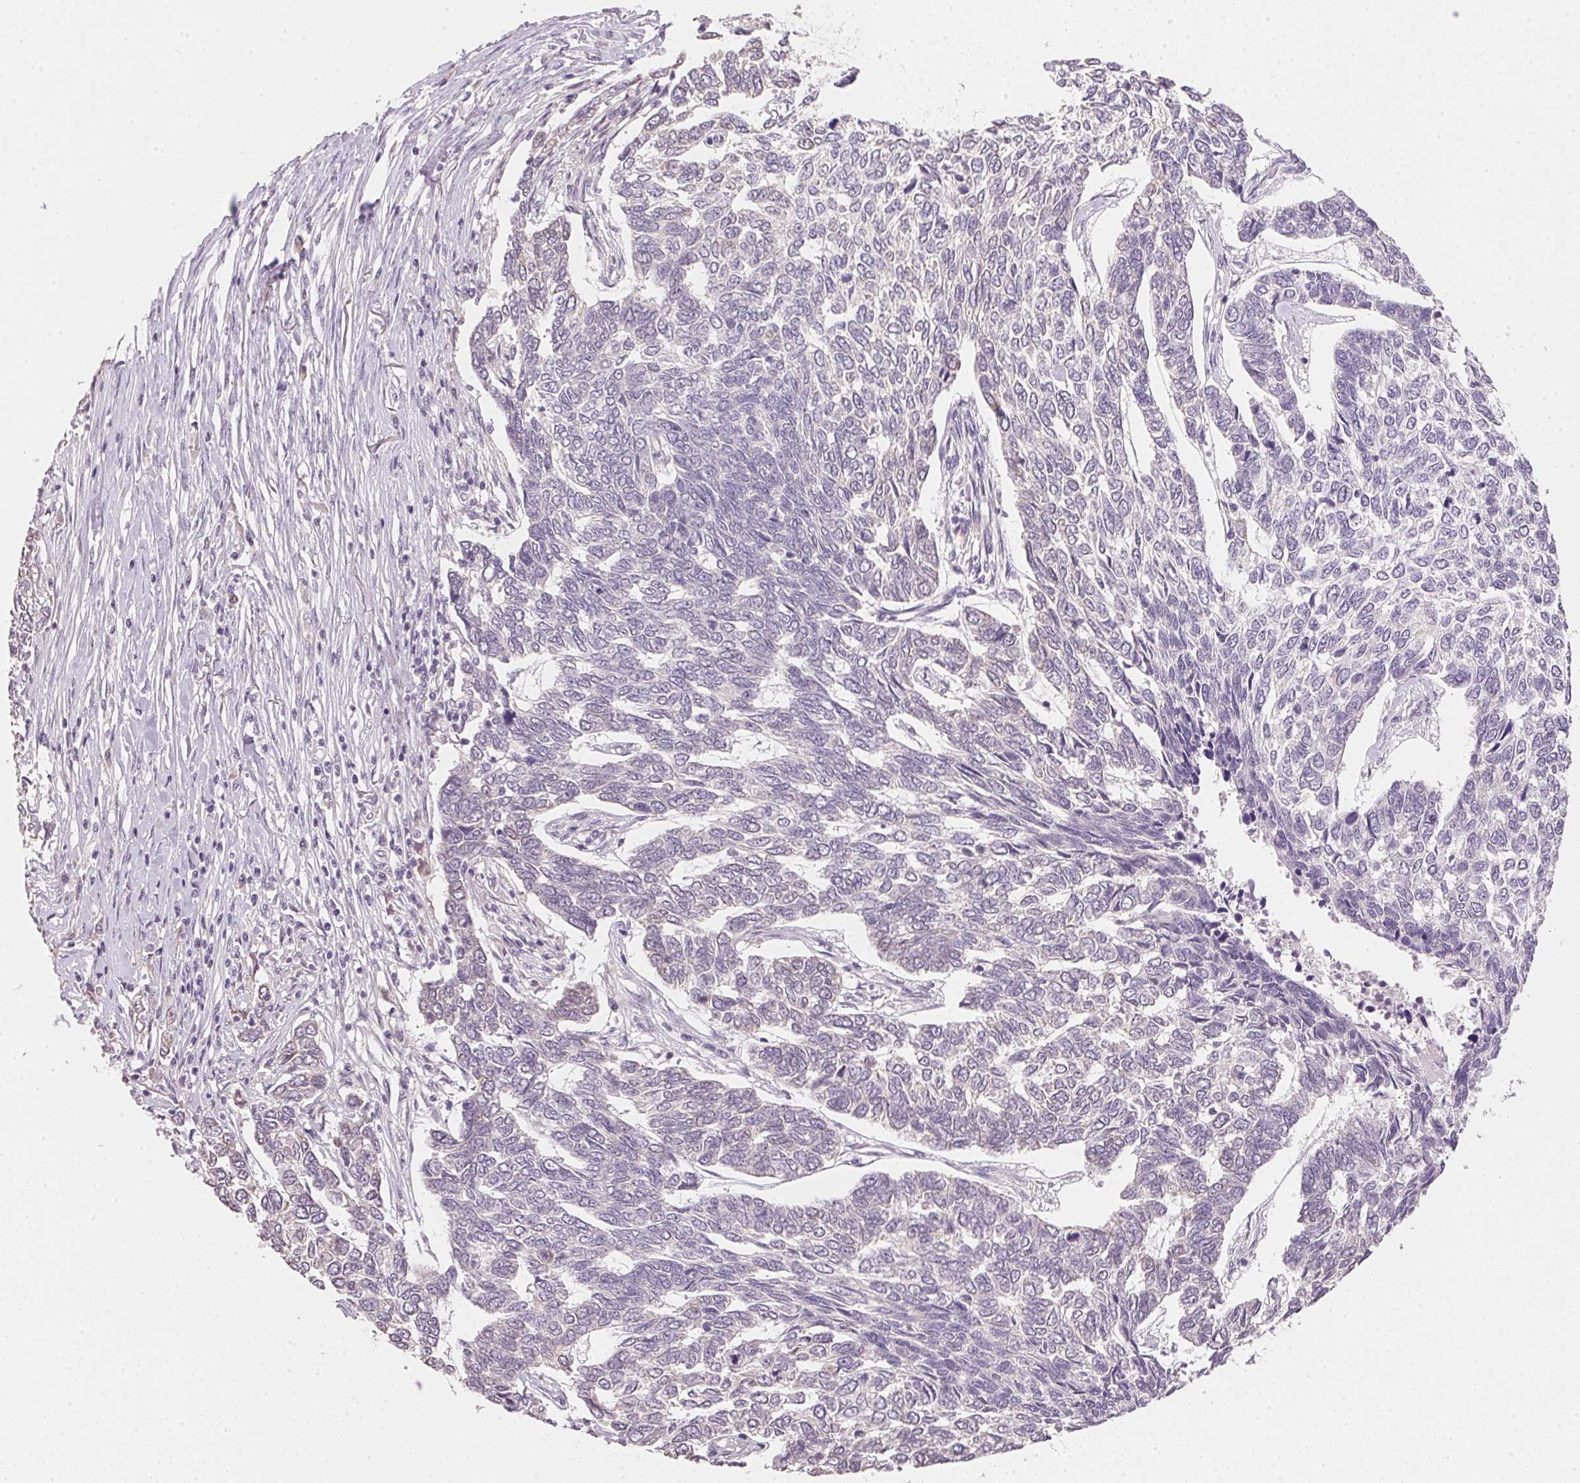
{"staining": {"intensity": "negative", "quantity": "none", "location": "none"}, "tissue": "skin cancer", "cell_type": "Tumor cells", "image_type": "cancer", "snomed": [{"axis": "morphology", "description": "Basal cell carcinoma"}, {"axis": "topography", "description": "Skin"}], "caption": "Immunohistochemistry photomicrograph of human skin cancer stained for a protein (brown), which exhibits no expression in tumor cells.", "gene": "DHCR24", "patient": {"sex": "female", "age": 65}}